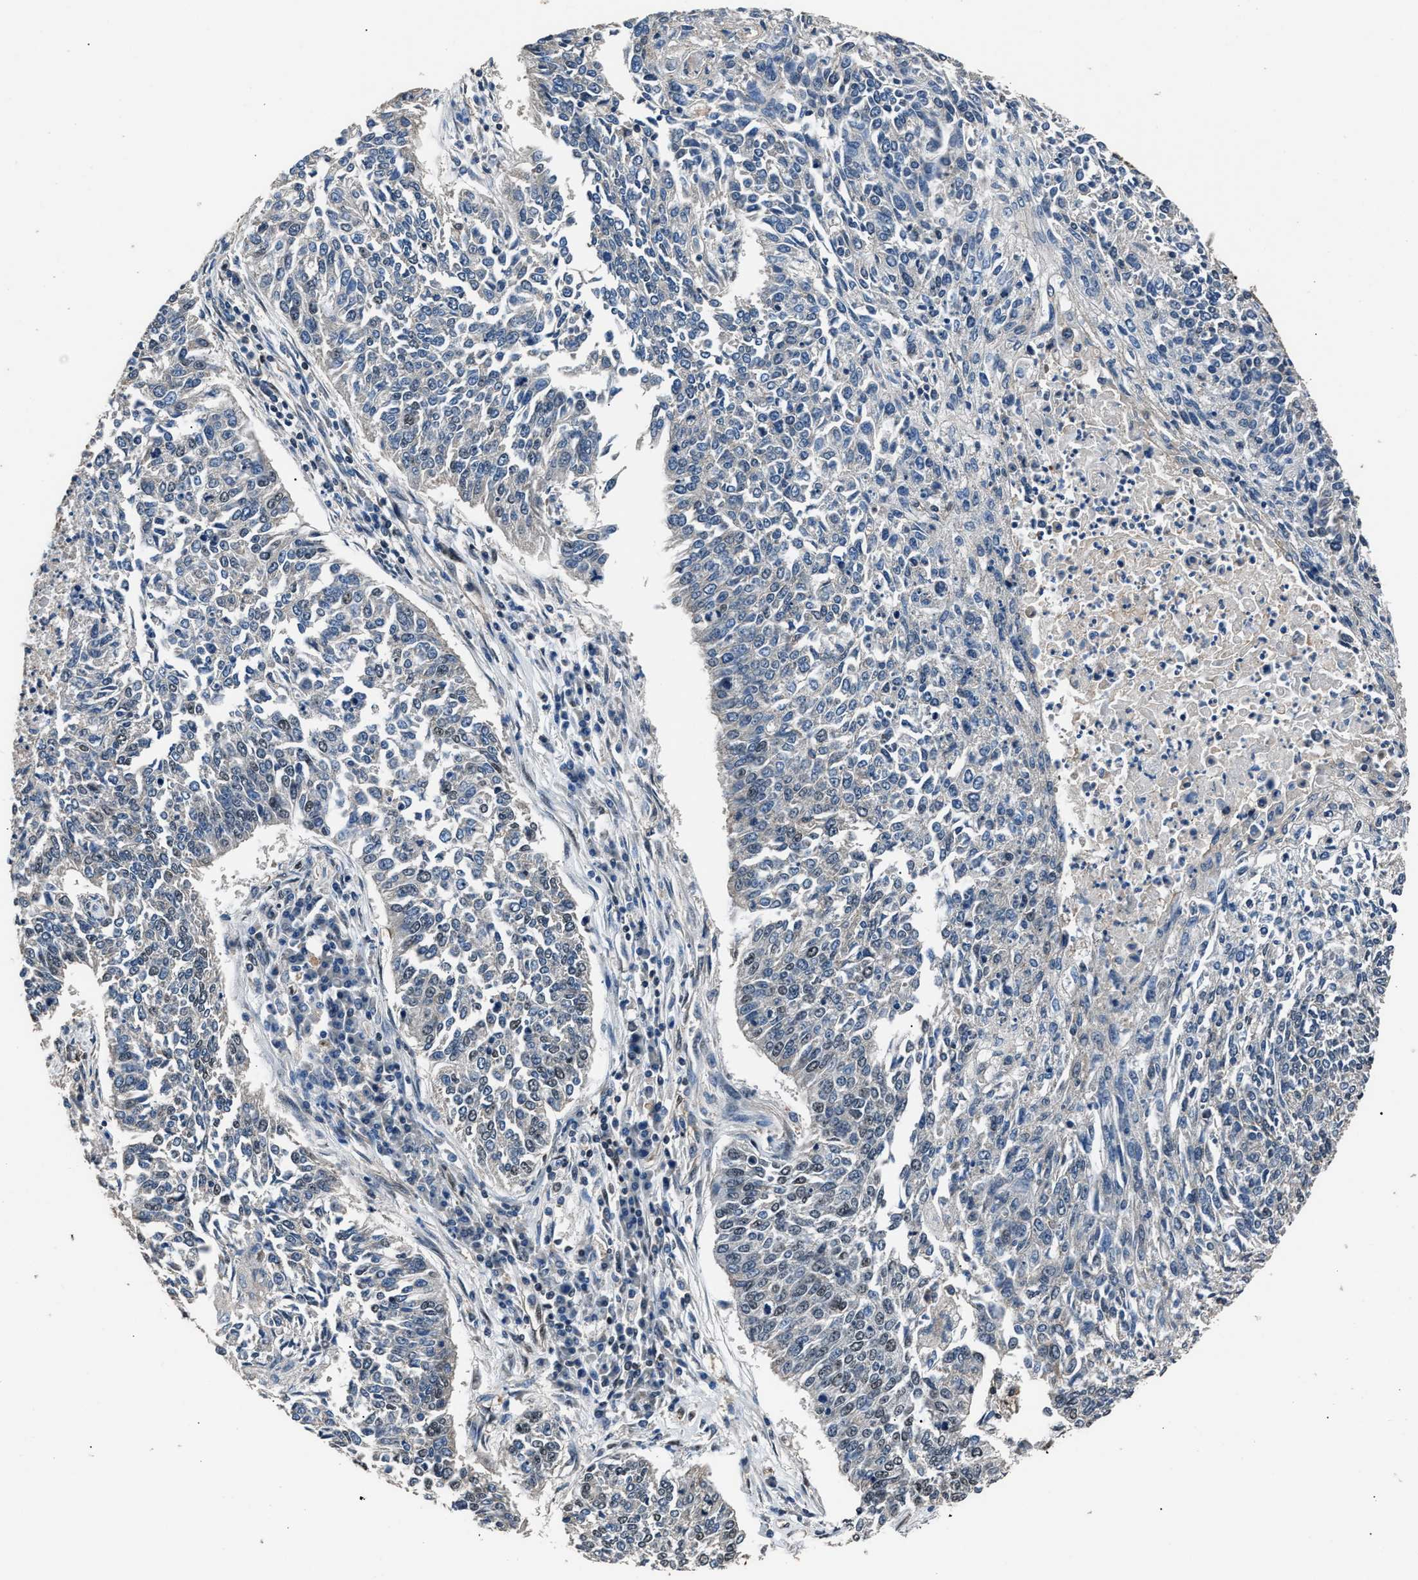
{"staining": {"intensity": "weak", "quantity": "<25%", "location": "nuclear"}, "tissue": "lung cancer", "cell_type": "Tumor cells", "image_type": "cancer", "snomed": [{"axis": "morphology", "description": "Normal tissue, NOS"}, {"axis": "morphology", "description": "Squamous cell carcinoma, NOS"}, {"axis": "topography", "description": "Cartilage tissue"}, {"axis": "topography", "description": "Bronchus"}, {"axis": "topography", "description": "Lung"}], "caption": "Human lung squamous cell carcinoma stained for a protein using immunohistochemistry demonstrates no expression in tumor cells.", "gene": "DFFA", "patient": {"sex": "female", "age": 49}}